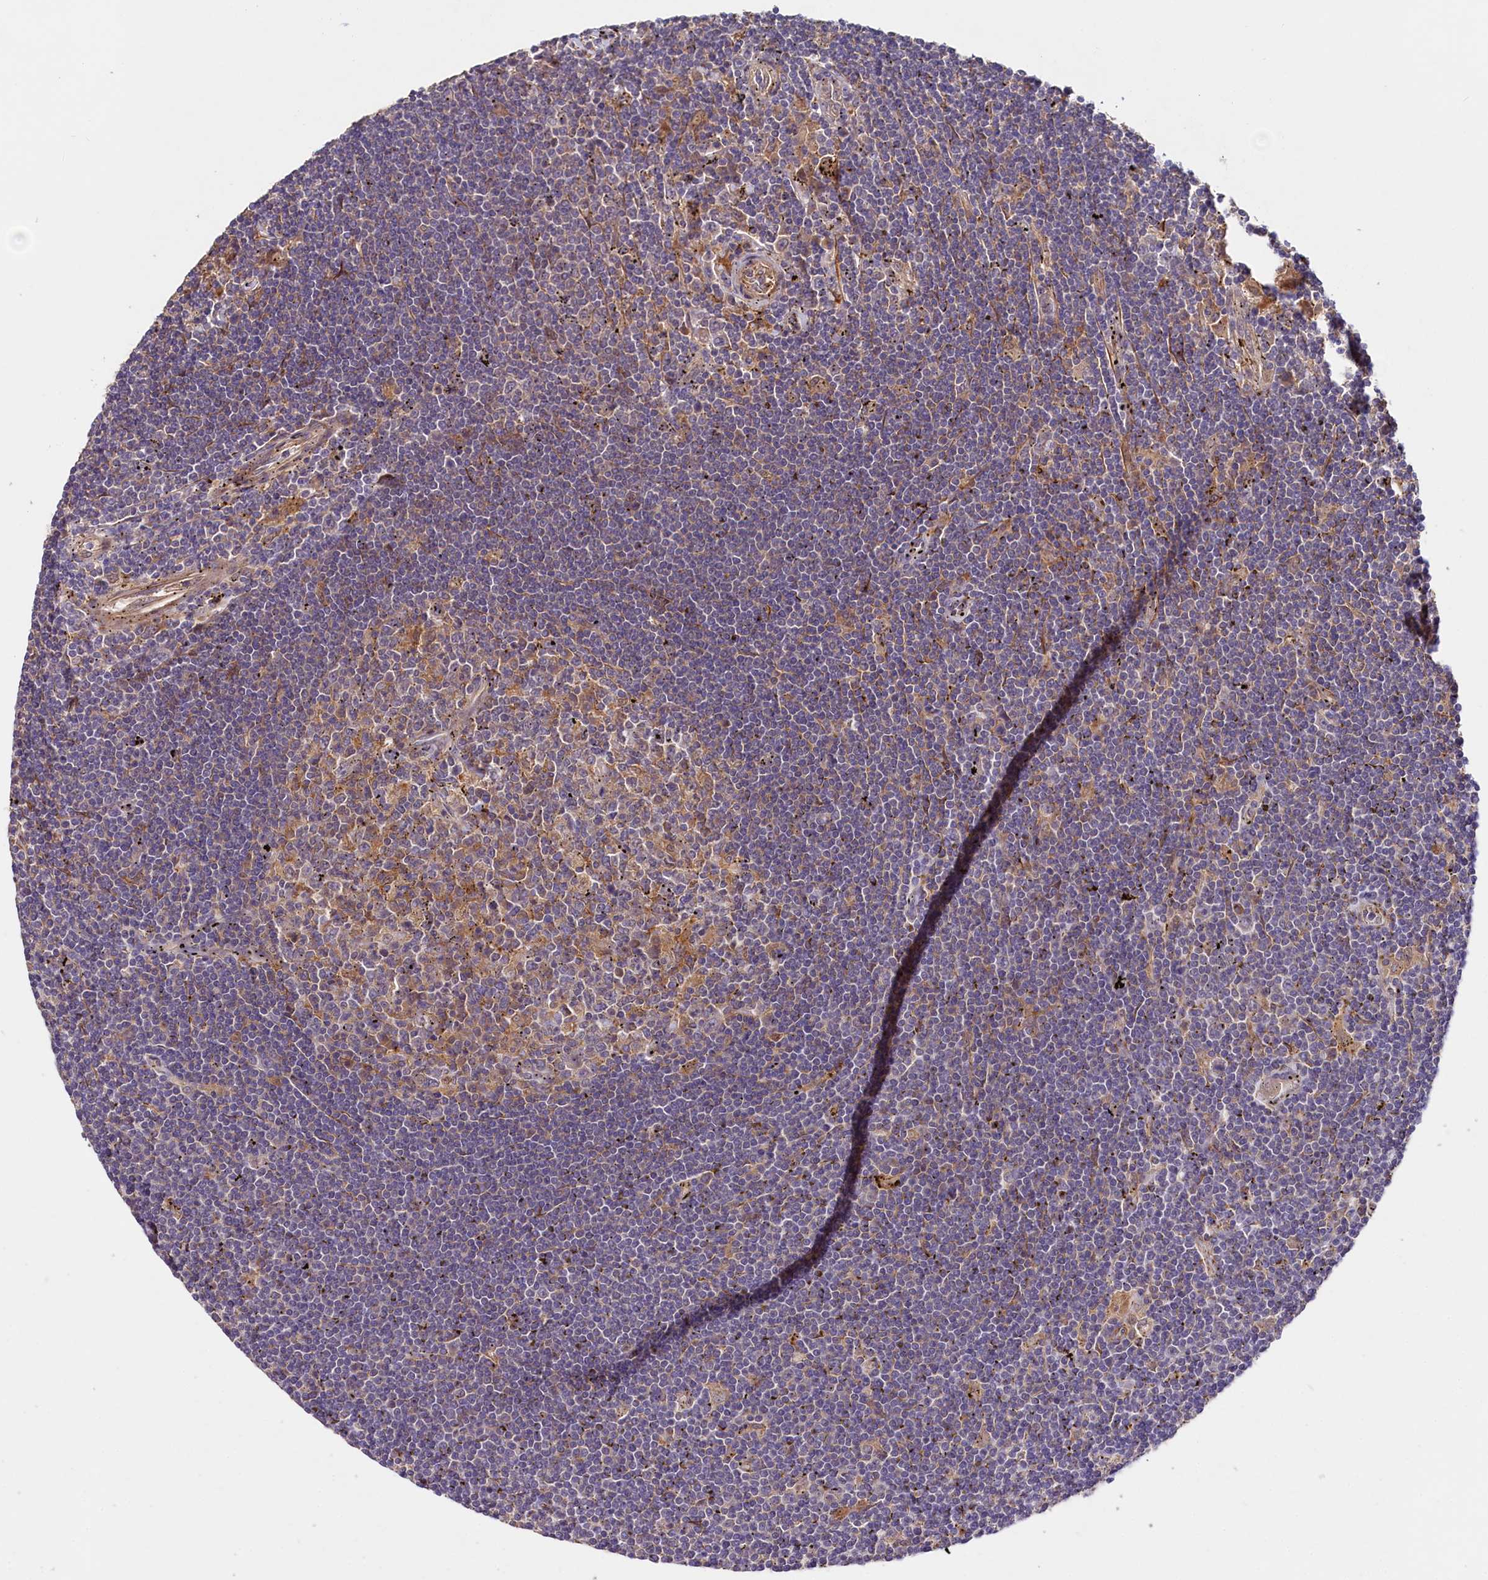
{"staining": {"intensity": "negative", "quantity": "none", "location": "none"}, "tissue": "lymphoma", "cell_type": "Tumor cells", "image_type": "cancer", "snomed": [{"axis": "morphology", "description": "Malignant lymphoma, non-Hodgkin's type, Low grade"}, {"axis": "topography", "description": "Spleen"}], "caption": "DAB (3,3'-diaminobenzidine) immunohistochemical staining of human malignant lymphoma, non-Hodgkin's type (low-grade) exhibits no significant expression in tumor cells. (Brightfield microscopy of DAB (3,3'-diaminobenzidine) IHC at high magnification).", "gene": "ETFBKMT", "patient": {"sex": "male", "age": 76}}